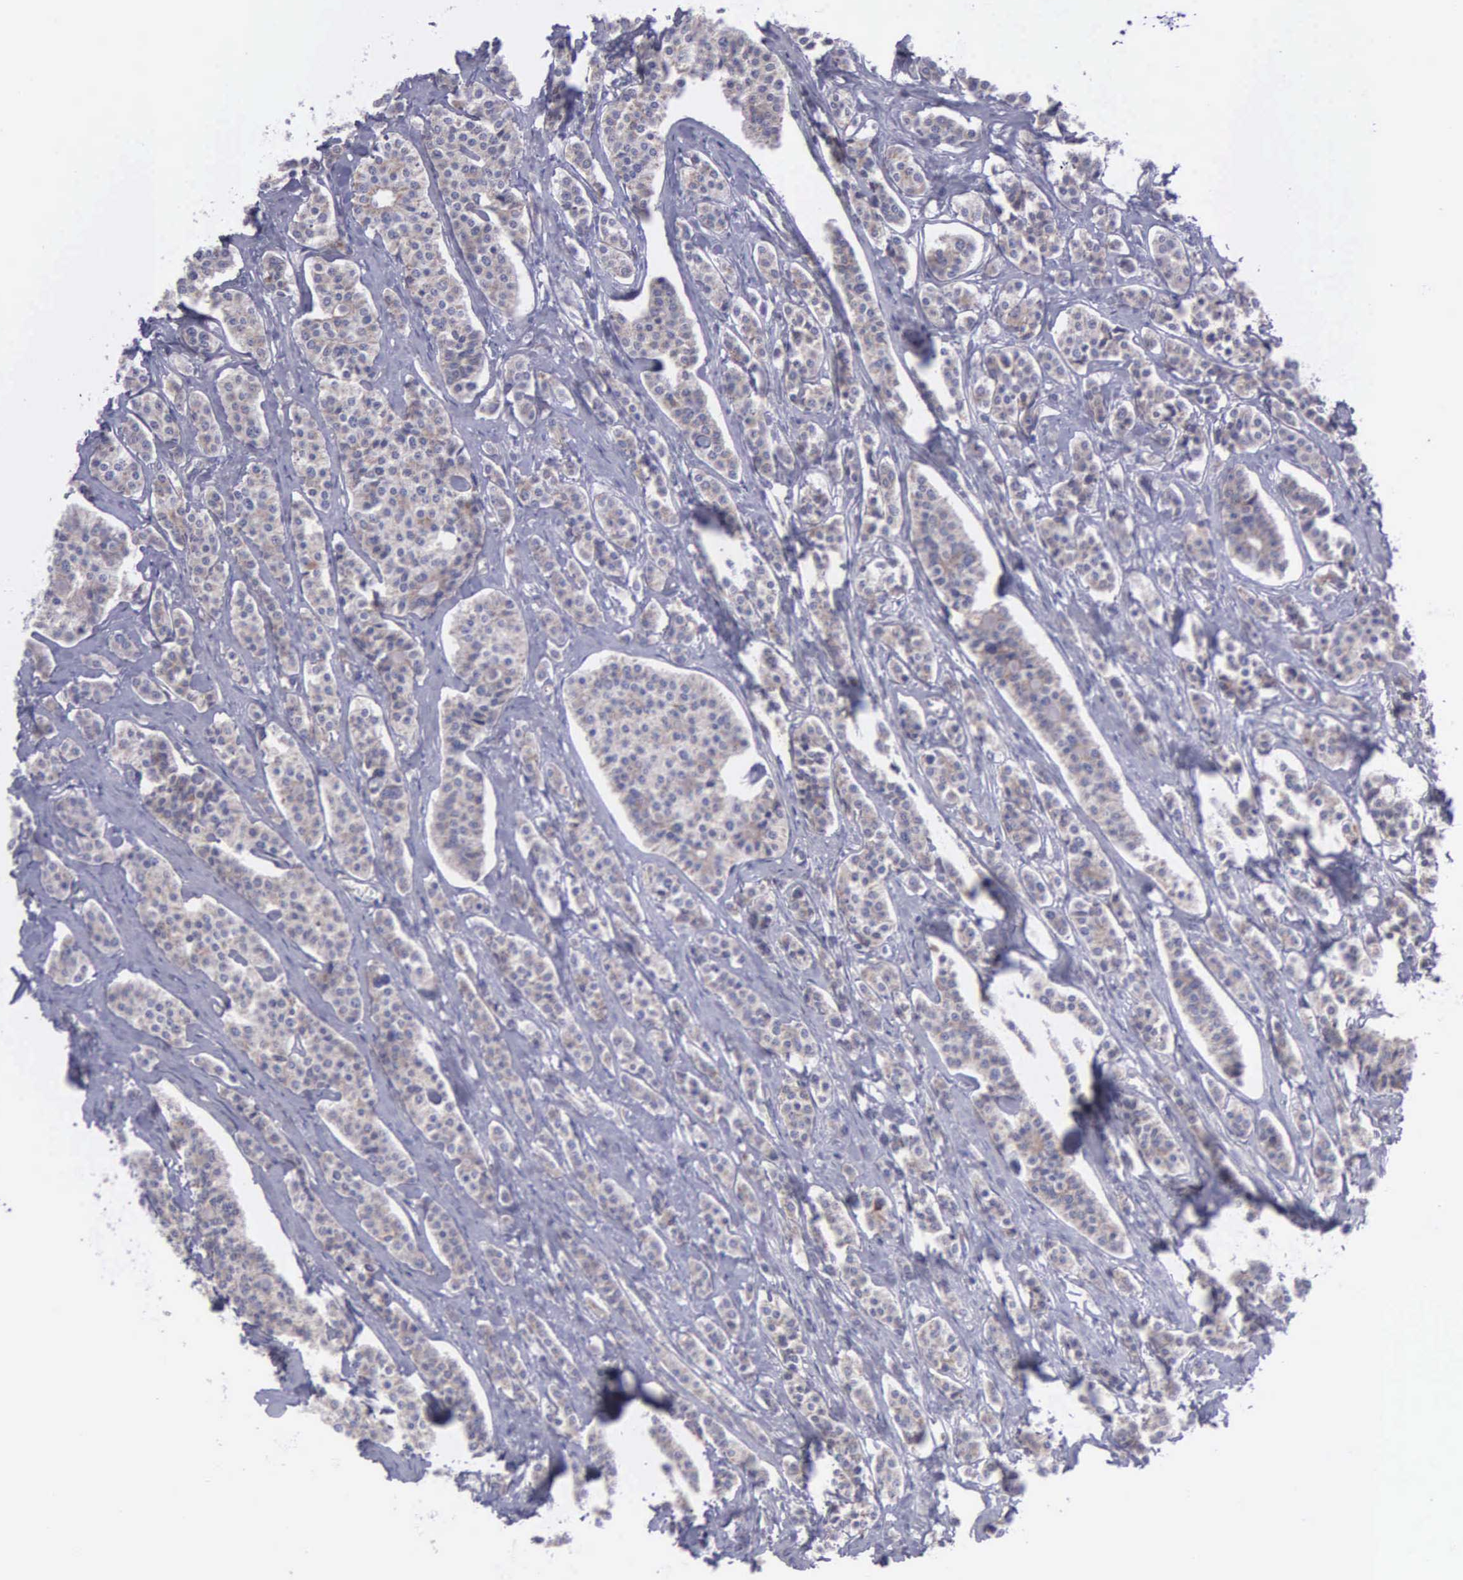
{"staining": {"intensity": "weak", "quantity": "25%-75%", "location": "cytoplasmic/membranous"}, "tissue": "carcinoid", "cell_type": "Tumor cells", "image_type": "cancer", "snomed": [{"axis": "morphology", "description": "Carcinoid, malignant, NOS"}, {"axis": "topography", "description": "Small intestine"}], "caption": "DAB immunohistochemical staining of human carcinoid shows weak cytoplasmic/membranous protein positivity in approximately 25%-75% of tumor cells. (IHC, brightfield microscopy, high magnification).", "gene": "SYNJ2BP", "patient": {"sex": "male", "age": 63}}